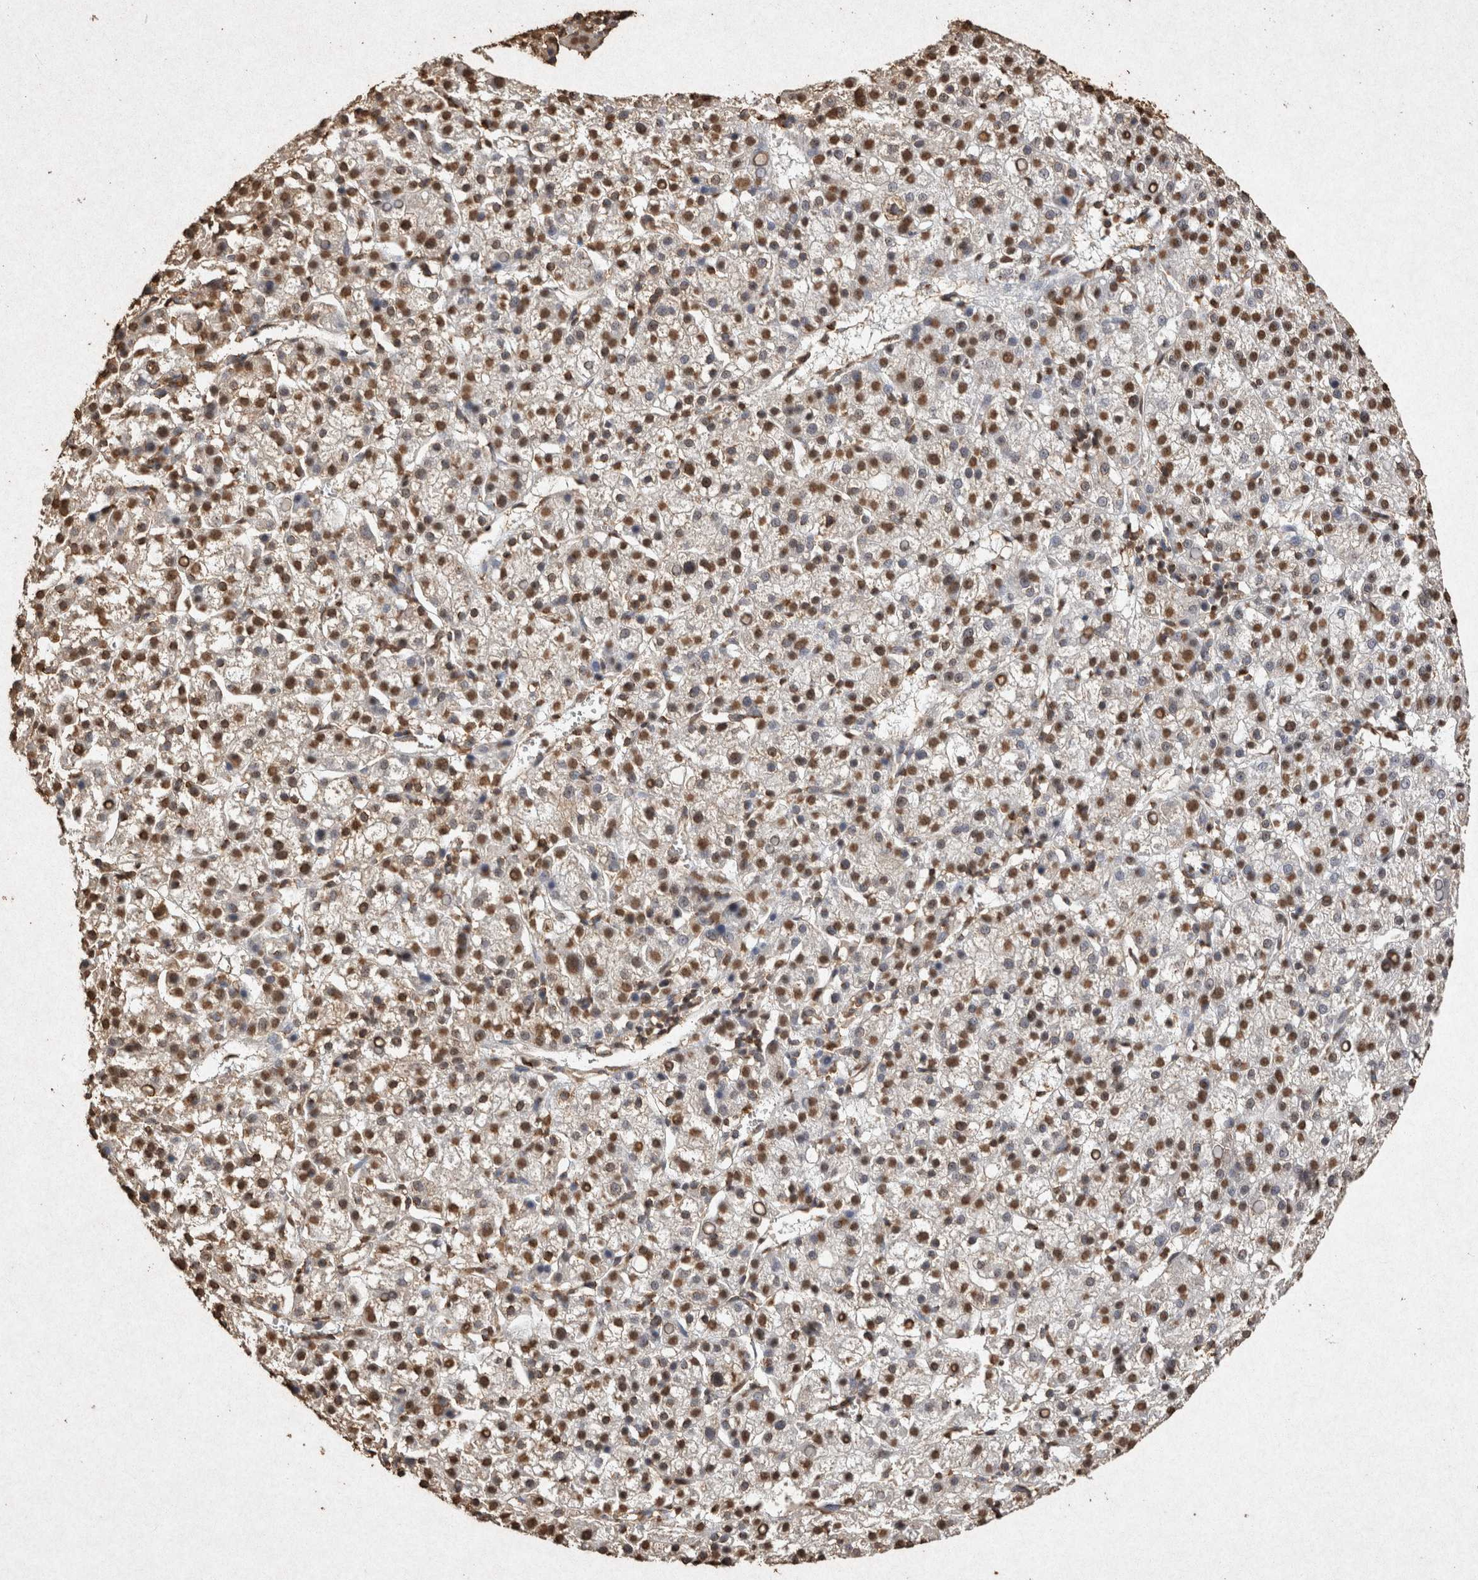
{"staining": {"intensity": "moderate", "quantity": ">75%", "location": "nuclear"}, "tissue": "liver cancer", "cell_type": "Tumor cells", "image_type": "cancer", "snomed": [{"axis": "morphology", "description": "Carcinoma, Hepatocellular, NOS"}, {"axis": "topography", "description": "Liver"}], "caption": "High-magnification brightfield microscopy of liver cancer stained with DAB (brown) and counterstained with hematoxylin (blue). tumor cells exhibit moderate nuclear staining is present in about>75% of cells. (DAB (3,3'-diaminobenzidine) IHC, brown staining for protein, blue staining for nuclei).", "gene": "FSTL3", "patient": {"sex": "female", "age": 58}}